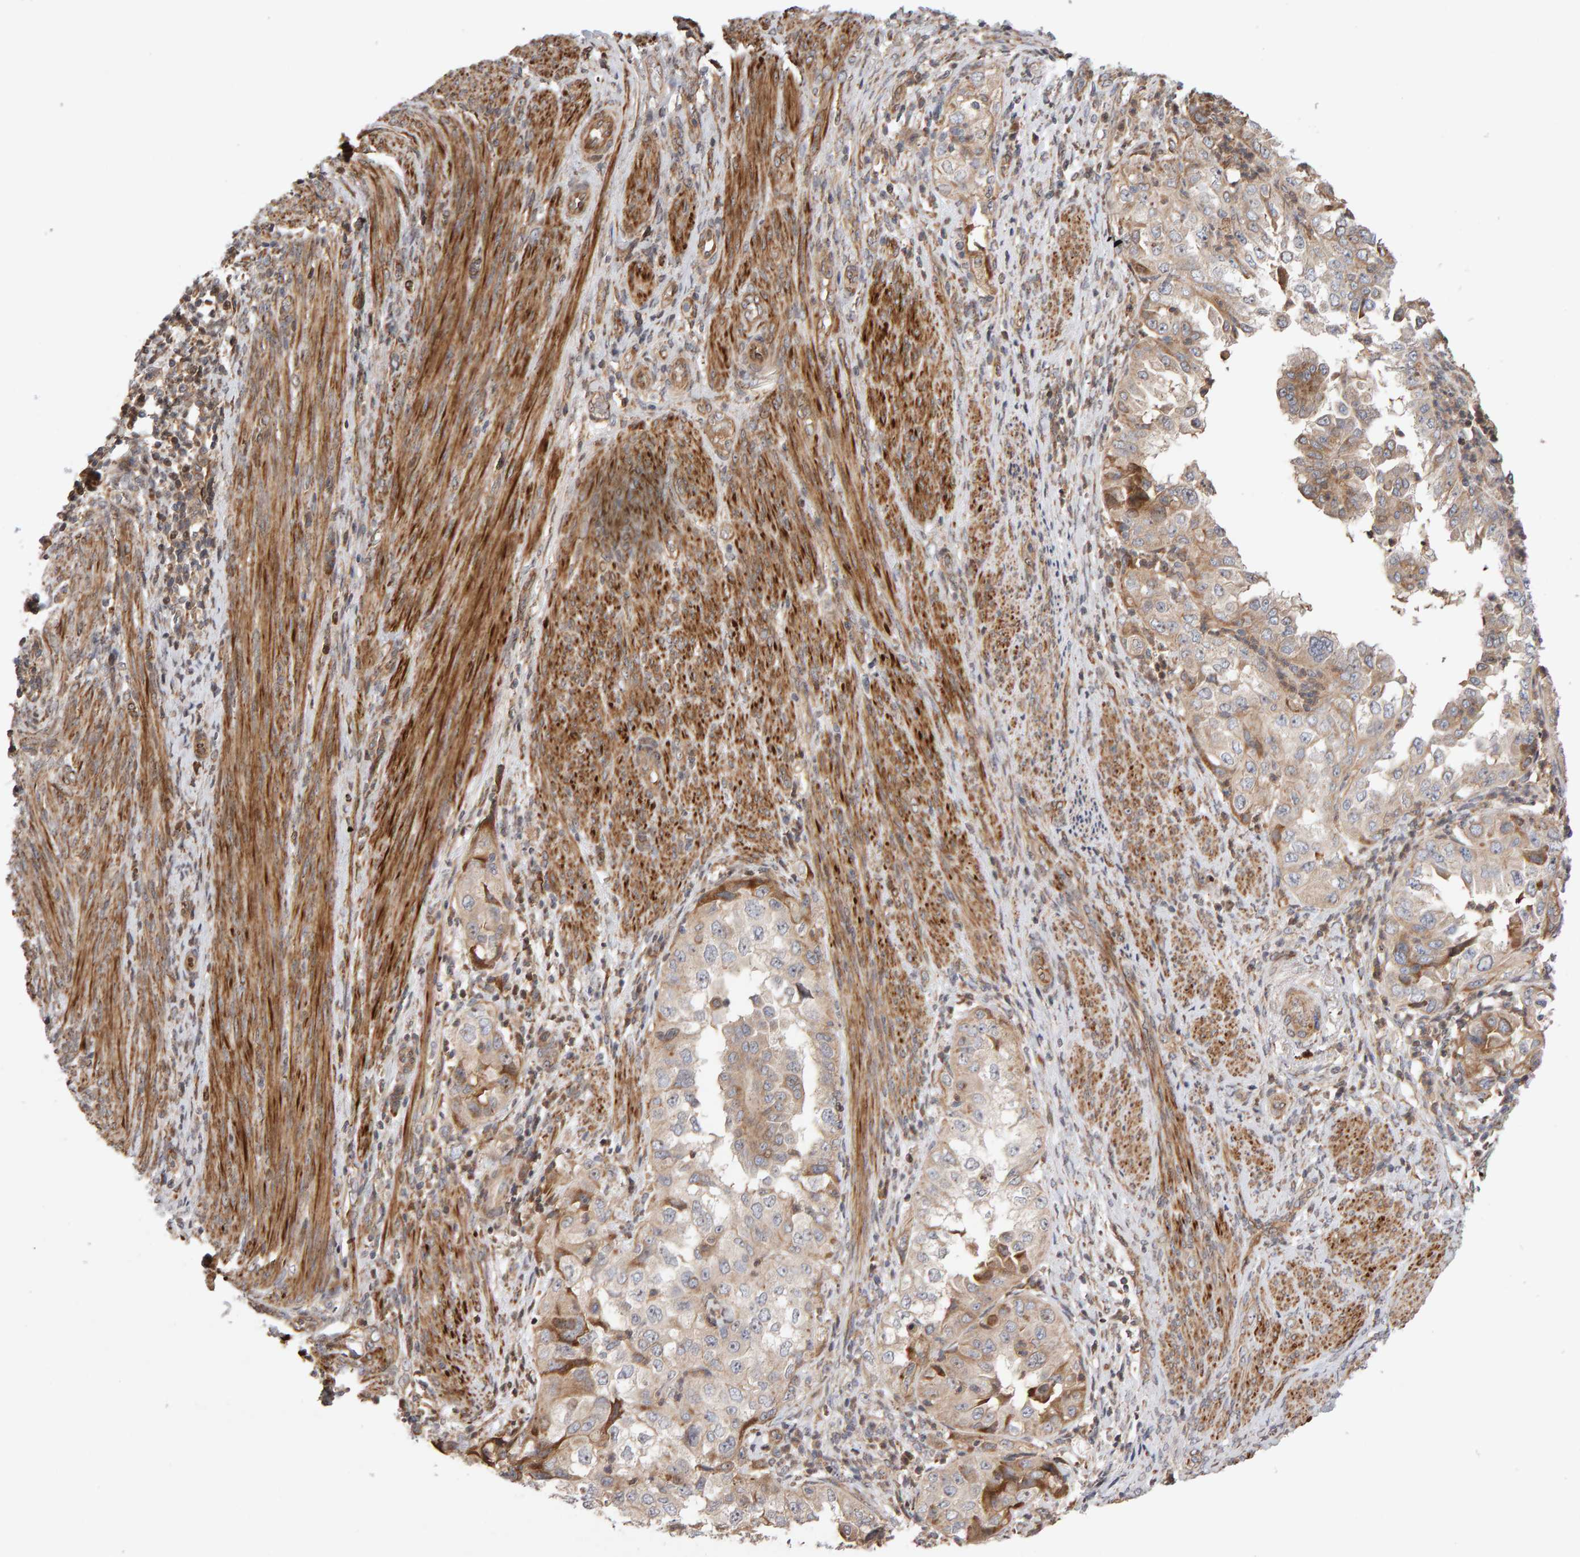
{"staining": {"intensity": "weak", "quantity": ">75%", "location": "cytoplasmic/membranous"}, "tissue": "endometrial cancer", "cell_type": "Tumor cells", "image_type": "cancer", "snomed": [{"axis": "morphology", "description": "Adenocarcinoma, NOS"}, {"axis": "topography", "description": "Endometrium"}], "caption": "Immunohistochemical staining of human endometrial cancer reveals low levels of weak cytoplasmic/membranous protein expression in approximately >75% of tumor cells.", "gene": "LZTS1", "patient": {"sex": "female", "age": 85}}